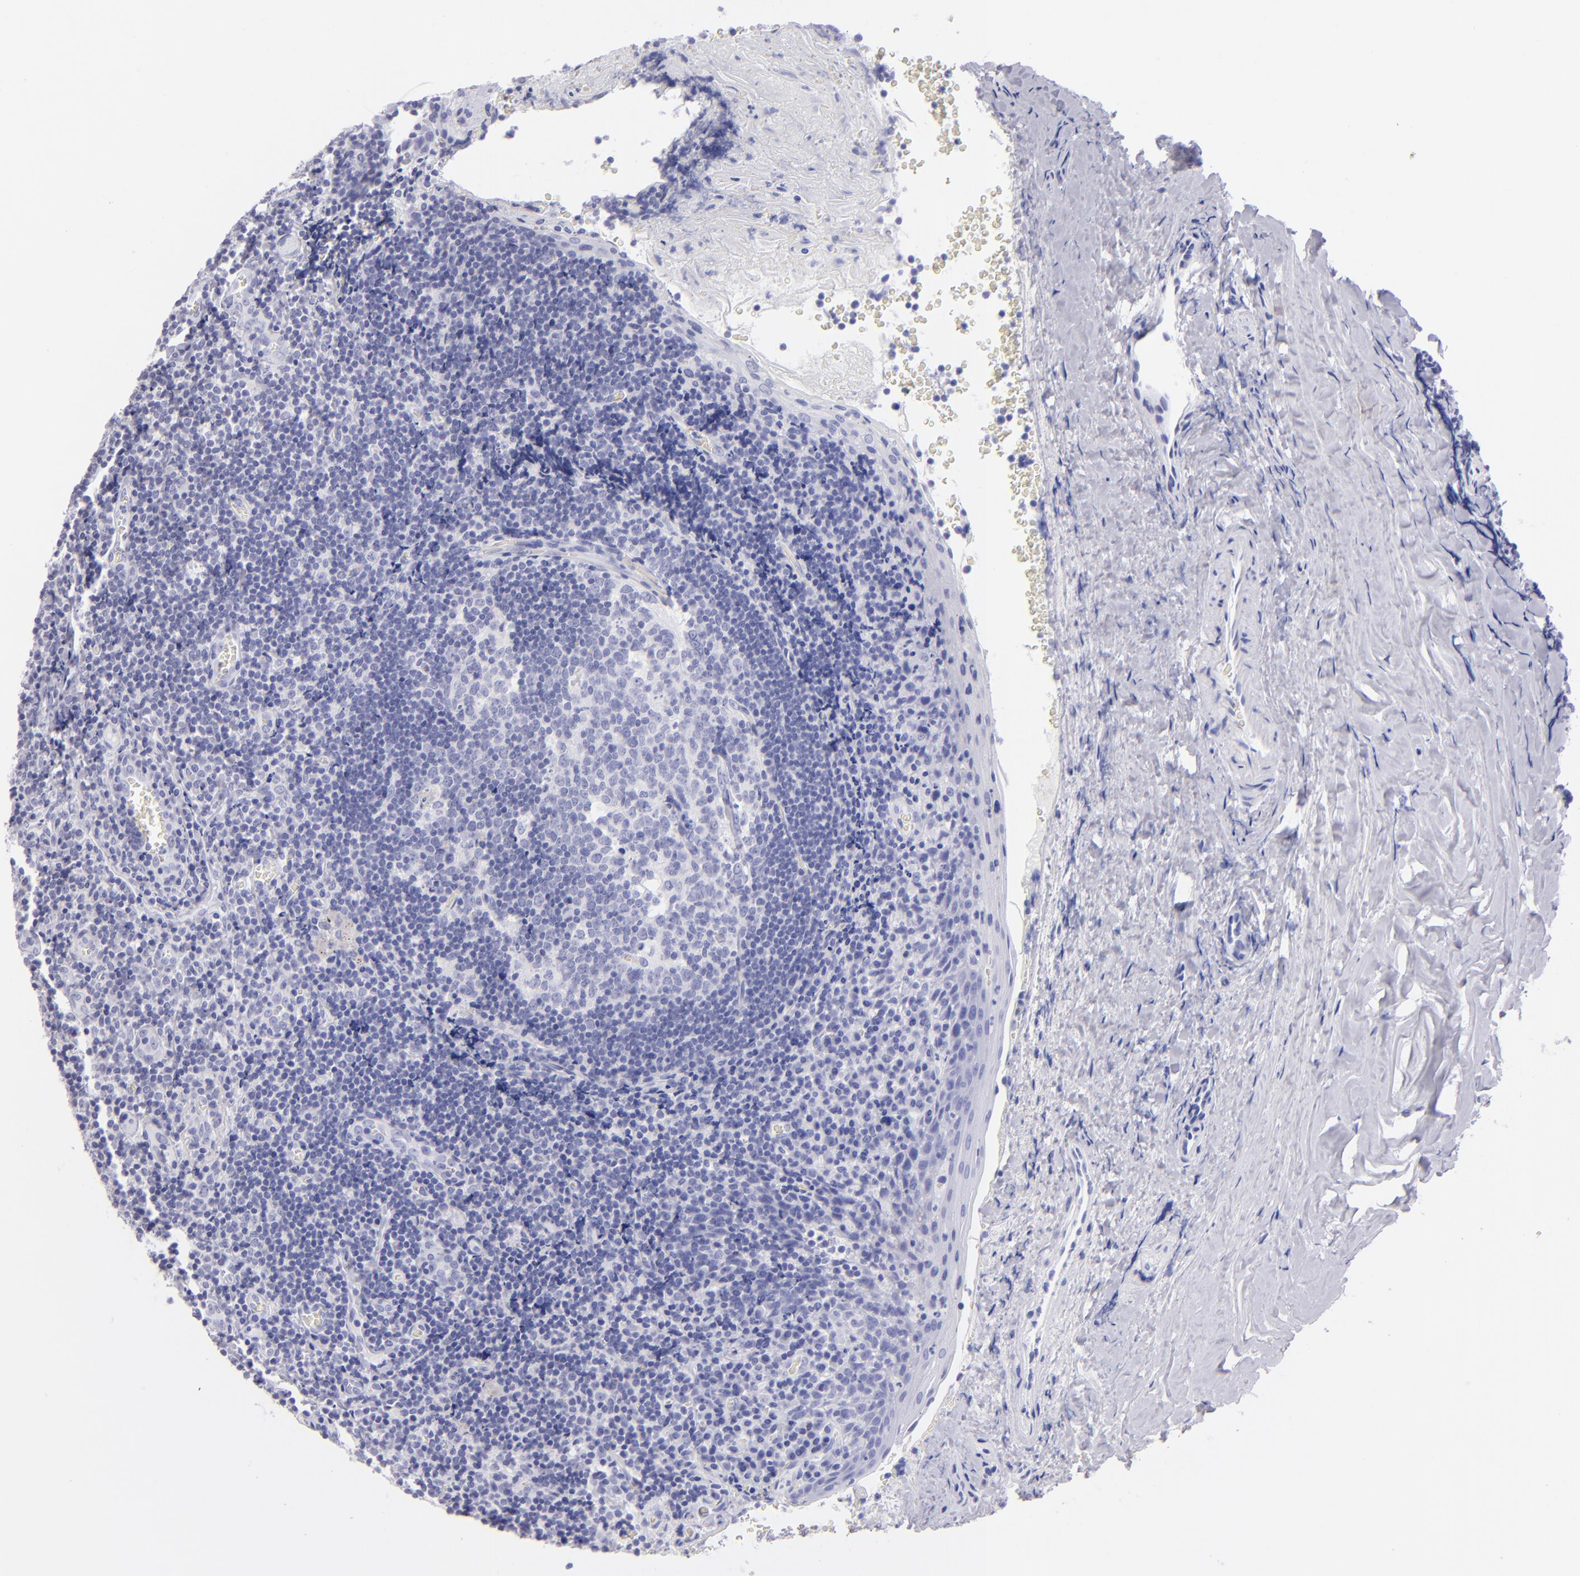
{"staining": {"intensity": "negative", "quantity": "none", "location": "none"}, "tissue": "tonsil", "cell_type": "Germinal center cells", "image_type": "normal", "snomed": [{"axis": "morphology", "description": "Normal tissue, NOS"}, {"axis": "topography", "description": "Tonsil"}], "caption": "High magnification brightfield microscopy of unremarkable tonsil stained with DAB (3,3'-diaminobenzidine) (brown) and counterstained with hematoxylin (blue): germinal center cells show no significant staining. (DAB (3,3'-diaminobenzidine) IHC with hematoxylin counter stain).", "gene": "SLC1A3", "patient": {"sex": "male", "age": 20}}